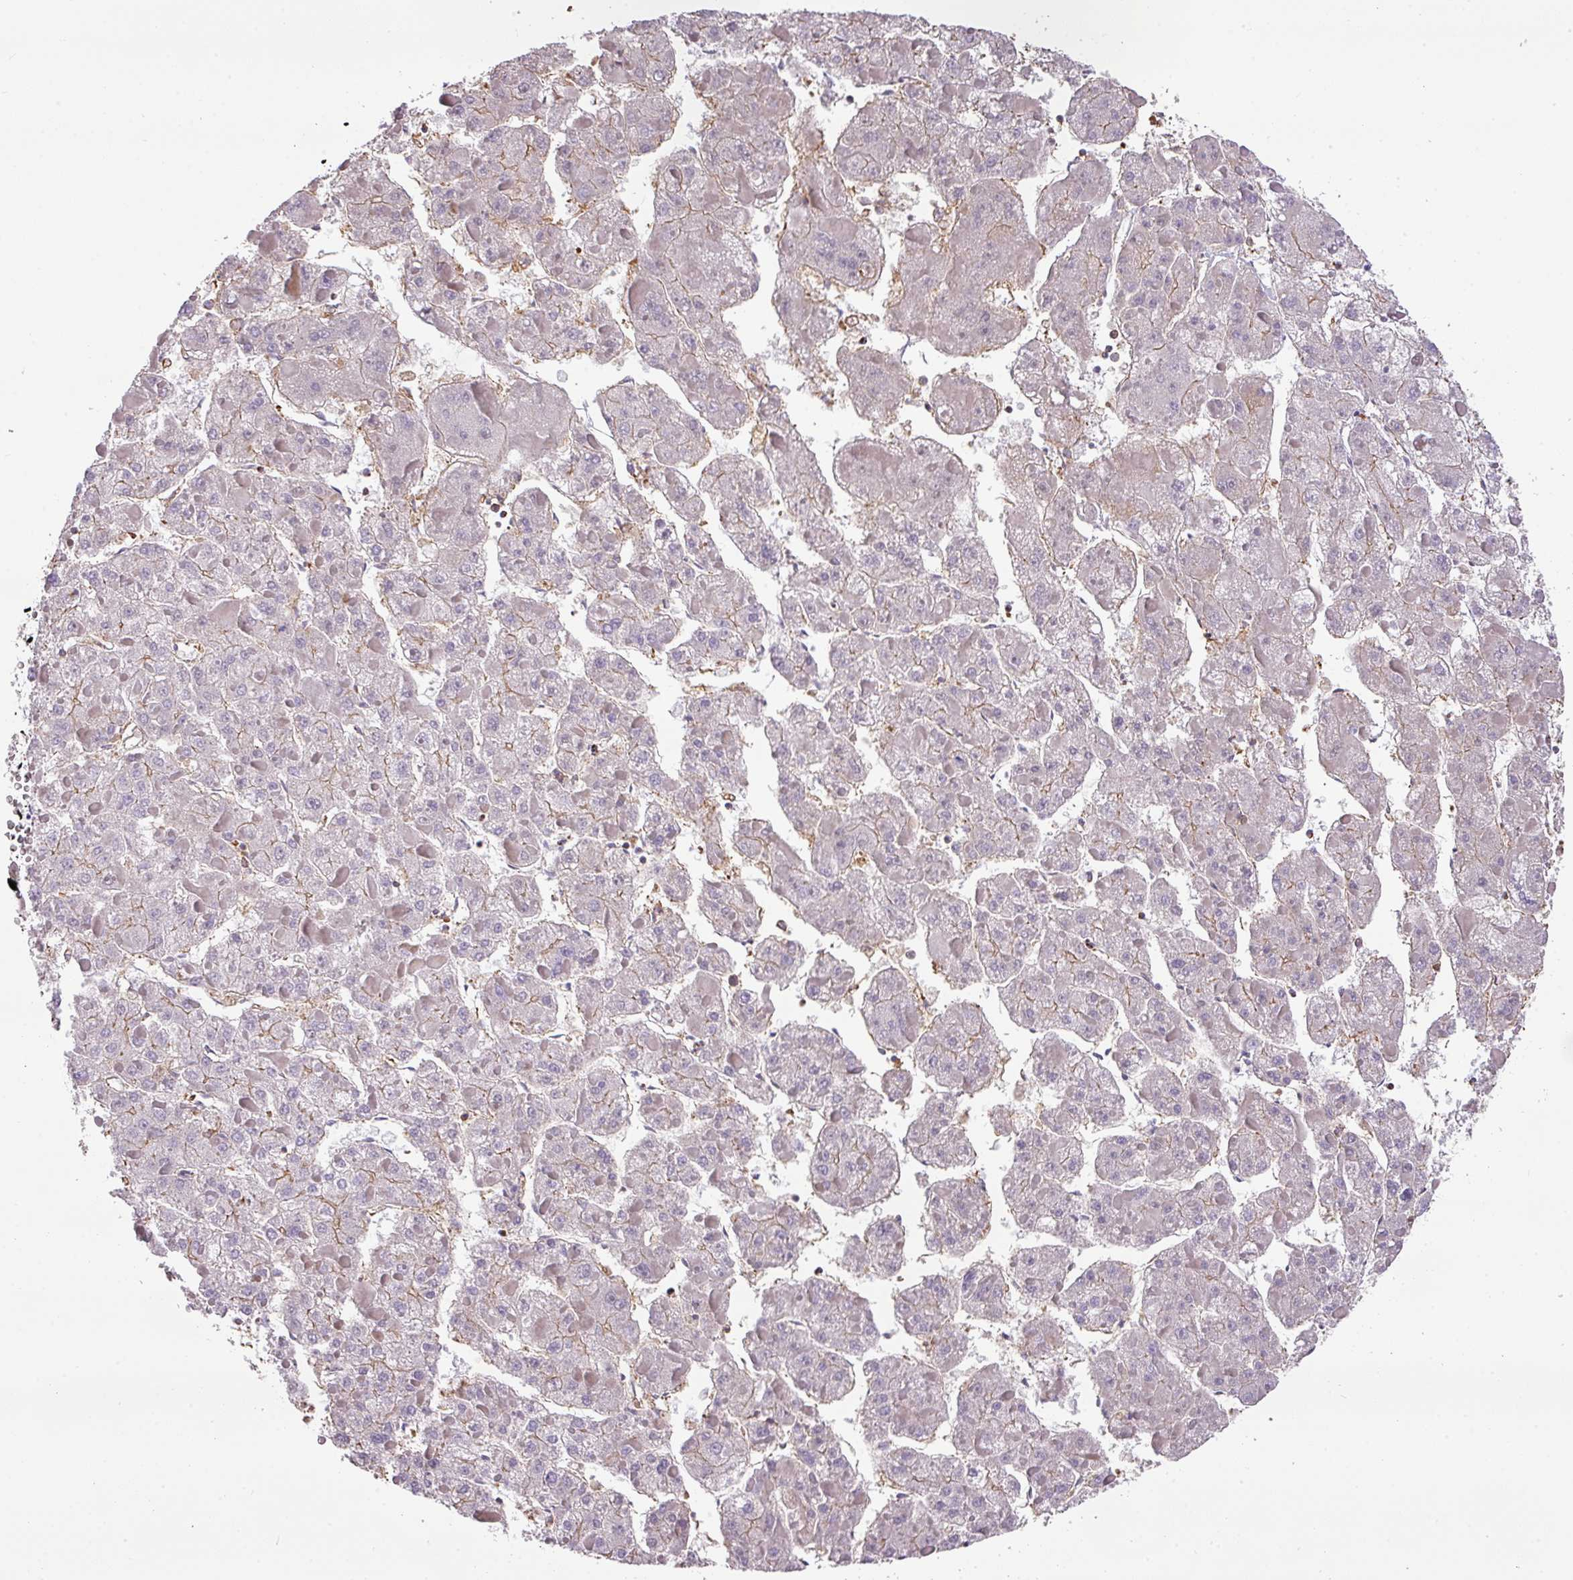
{"staining": {"intensity": "negative", "quantity": "none", "location": "none"}, "tissue": "liver cancer", "cell_type": "Tumor cells", "image_type": "cancer", "snomed": [{"axis": "morphology", "description": "Carcinoma, Hepatocellular, NOS"}, {"axis": "topography", "description": "Liver"}], "caption": "IHC photomicrograph of liver cancer stained for a protein (brown), which displays no positivity in tumor cells.", "gene": "LRRC41", "patient": {"sex": "female", "age": 73}}